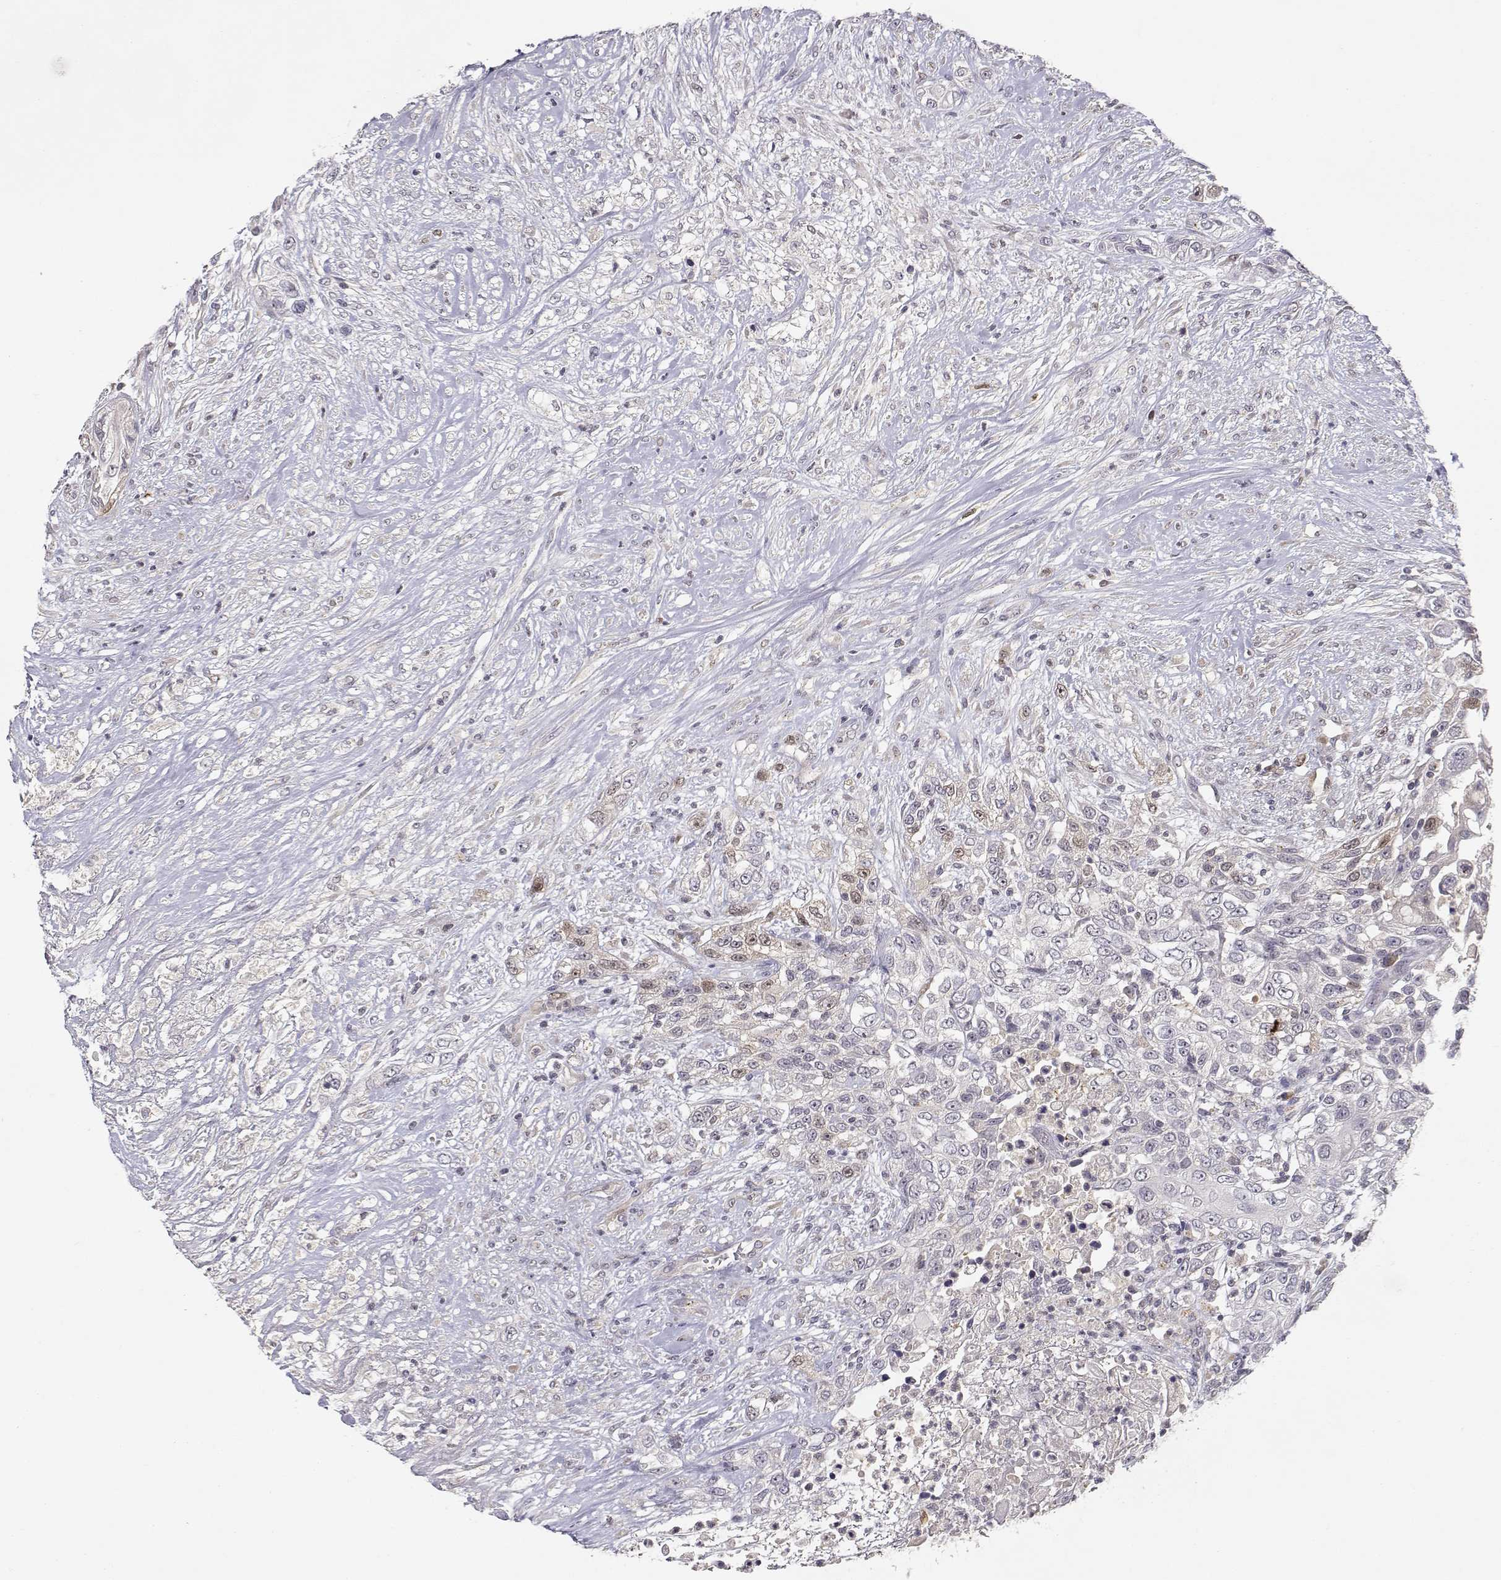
{"staining": {"intensity": "weak", "quantity": "25%-75%", "location": "cytoplasmic/membranous,nuclear"}, "tissue": "urothelial cancer", "cell_type": "Tumor cells", "image_type": "cancer", "snomed": [{"axis": "morphology", "description": "Urothelial carcinoma, High grade"}, {"axis": "topography", "description": "Urinary bladder"}], "caption": "Urothelial cancer stained with a protein marker shows weak staining in tumor cells.", "gene": "RAD51", "patient": {"sex": "female", "age": 56}}